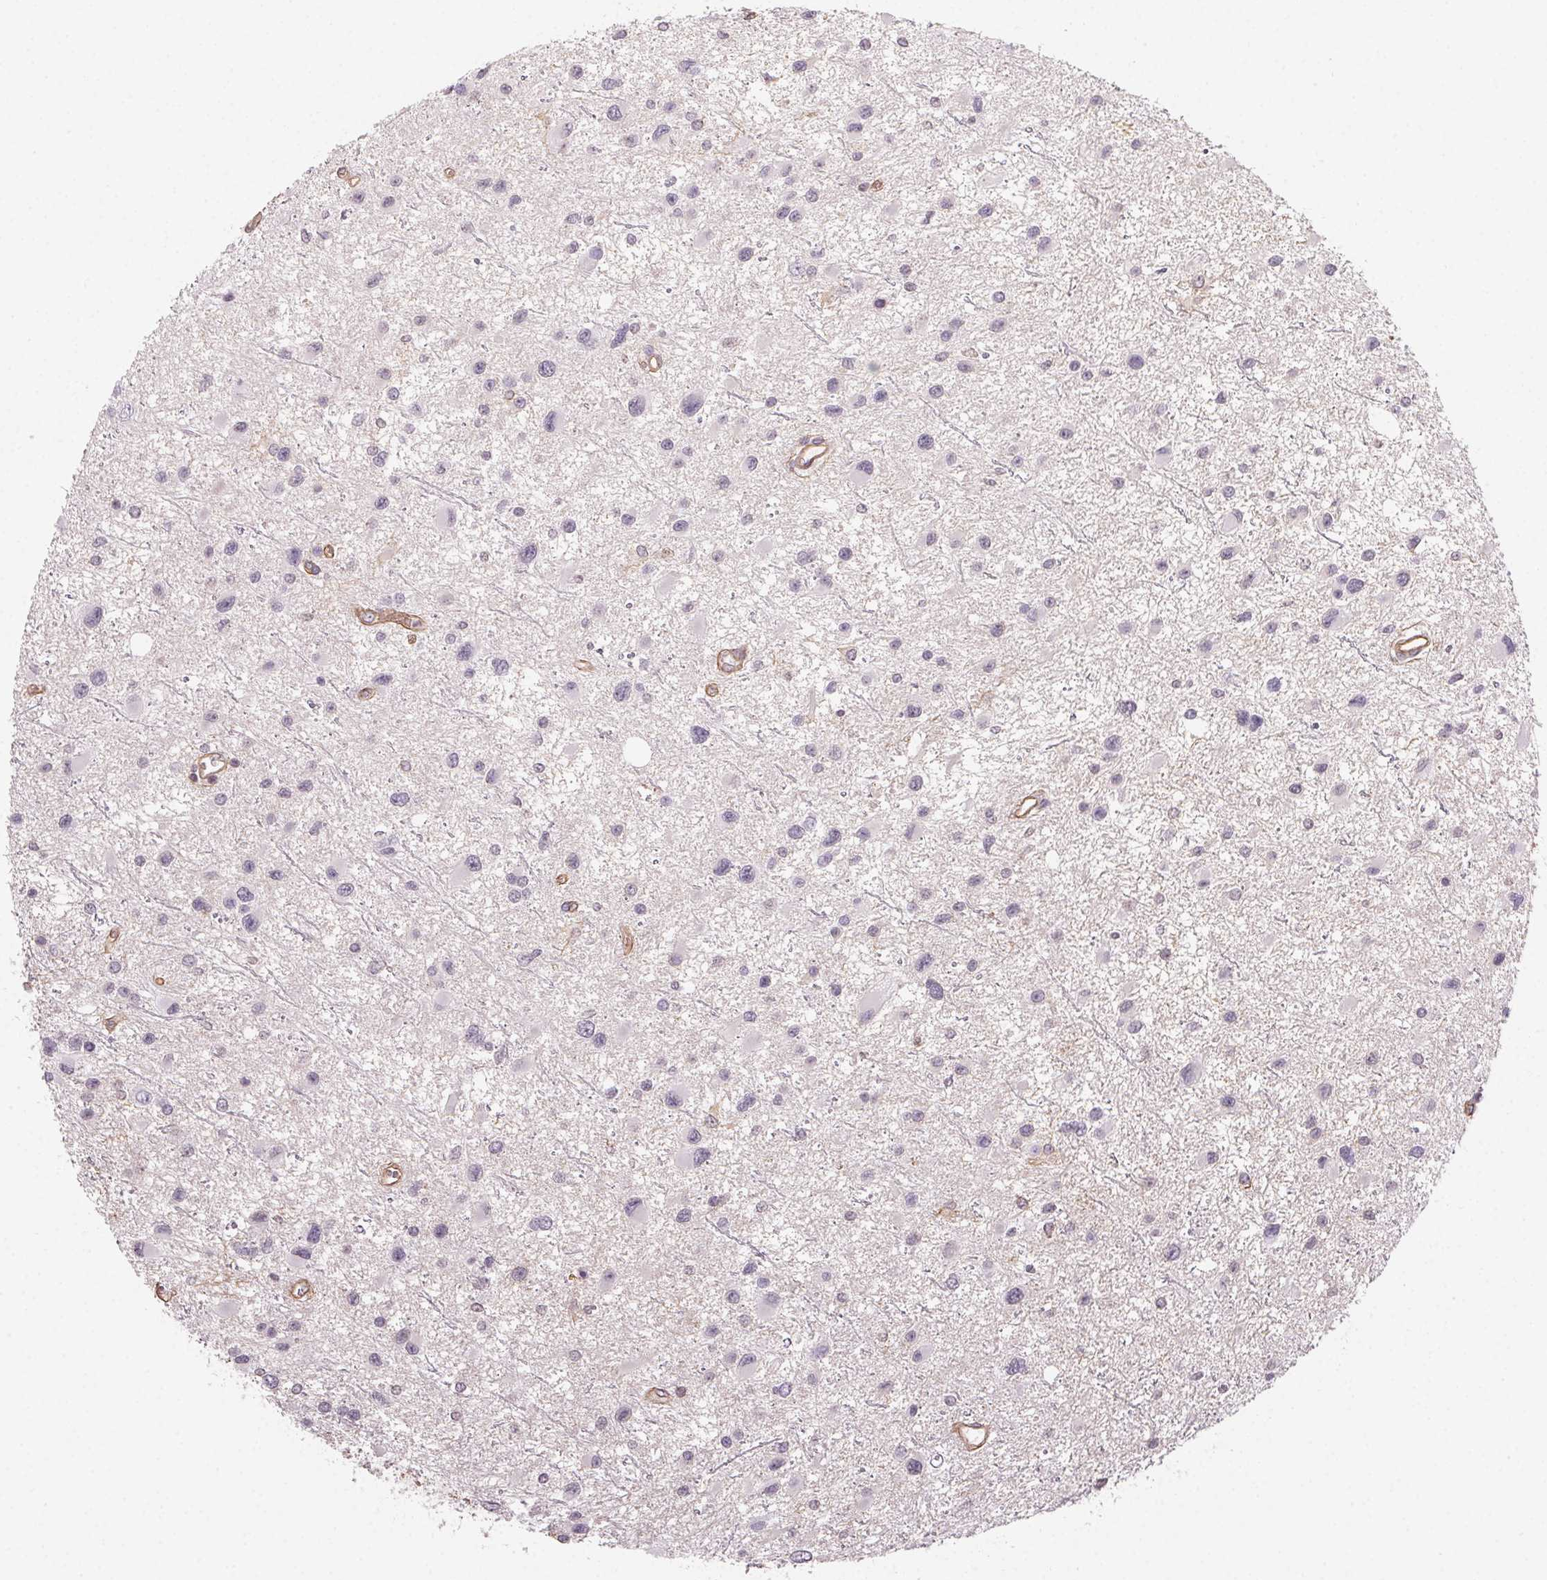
{"staining": {"intensity": "negative", "quantity": "none", "location": "none"}, "tissue": "glioma", "cell_type": "Tumor cells", "image_type": "cancer", "snomed": [{"axis": "morphology", "description": "Glioma, malignant, Low grade"}, {"axis": "topography", "description": "Brain"}], "caption": "Immunohistochemistry of glioma exhibits no expression in tumor cells. (Brightfield microscopy of DAB immunohistochemistry (IHC) at high magnification).", "gene": "PLA2G4F", "patient": {"sex": "female", "age": 32}}